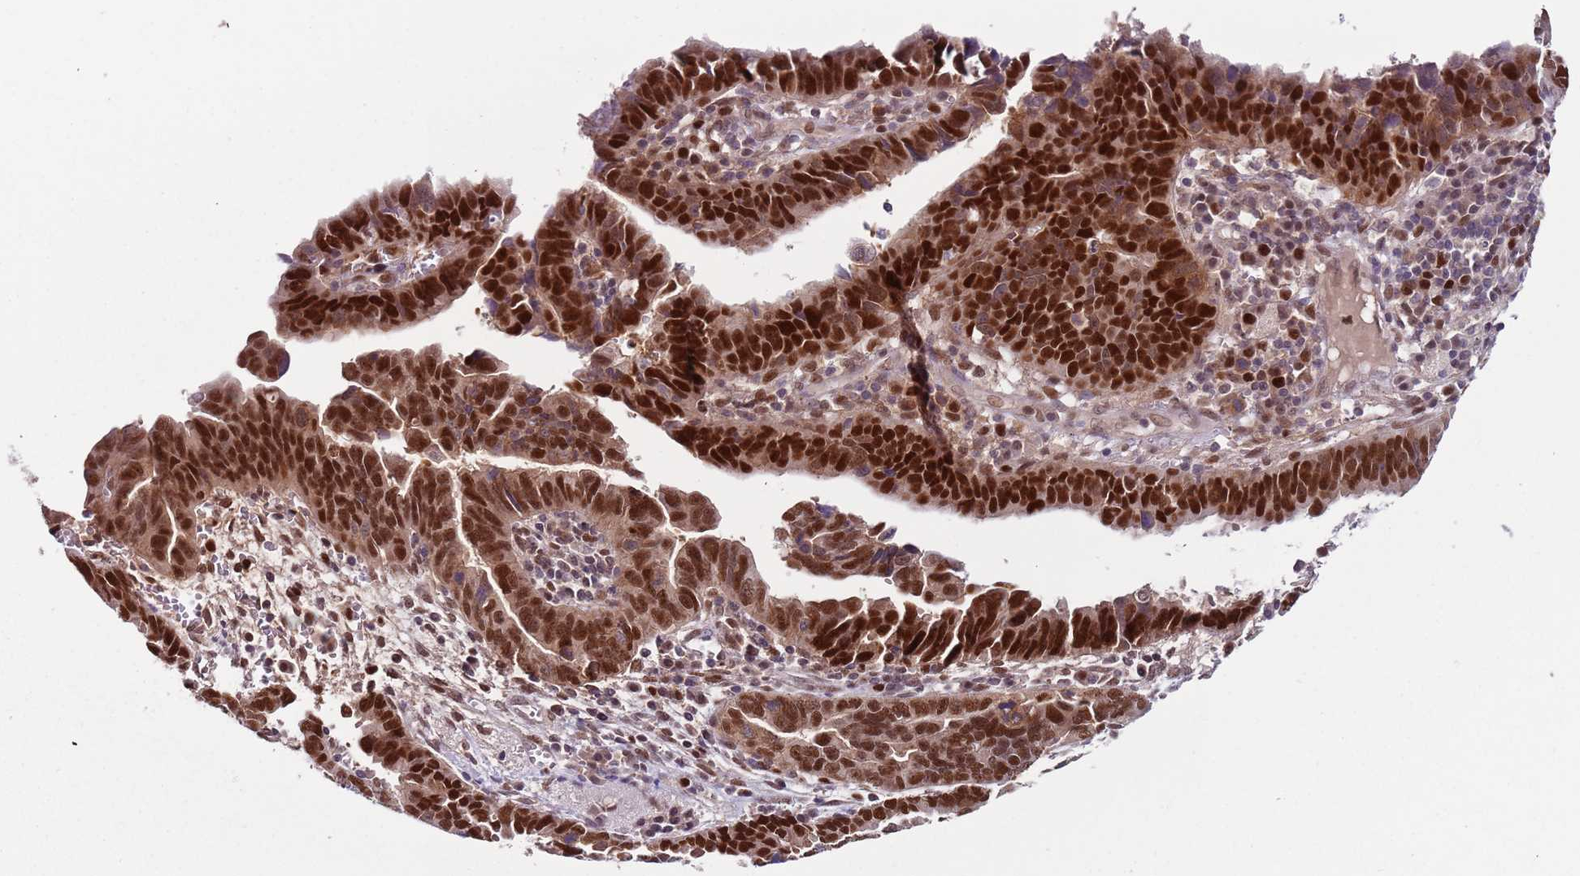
{"staining": {"intensity": "strong", "quantity": ">75%", "location": "nuclear"}, "tissue": "endometrial cancer", "cell_type": "Tumor cells", "image_type": "cancer", "snomed": [{"axis": "morphology", "description": "Adenocarcinoma, NOS"}, {"axis": "topography", "description": "Endometrium"}], "caption": "Adenocarcinoma (endometrial) stained with a brown dye demonstrates strong nuclear positive positivity in about >75% of tumor cells.", "gene": "RMND5B", "patient": {"sex": "female", "age": 75}}